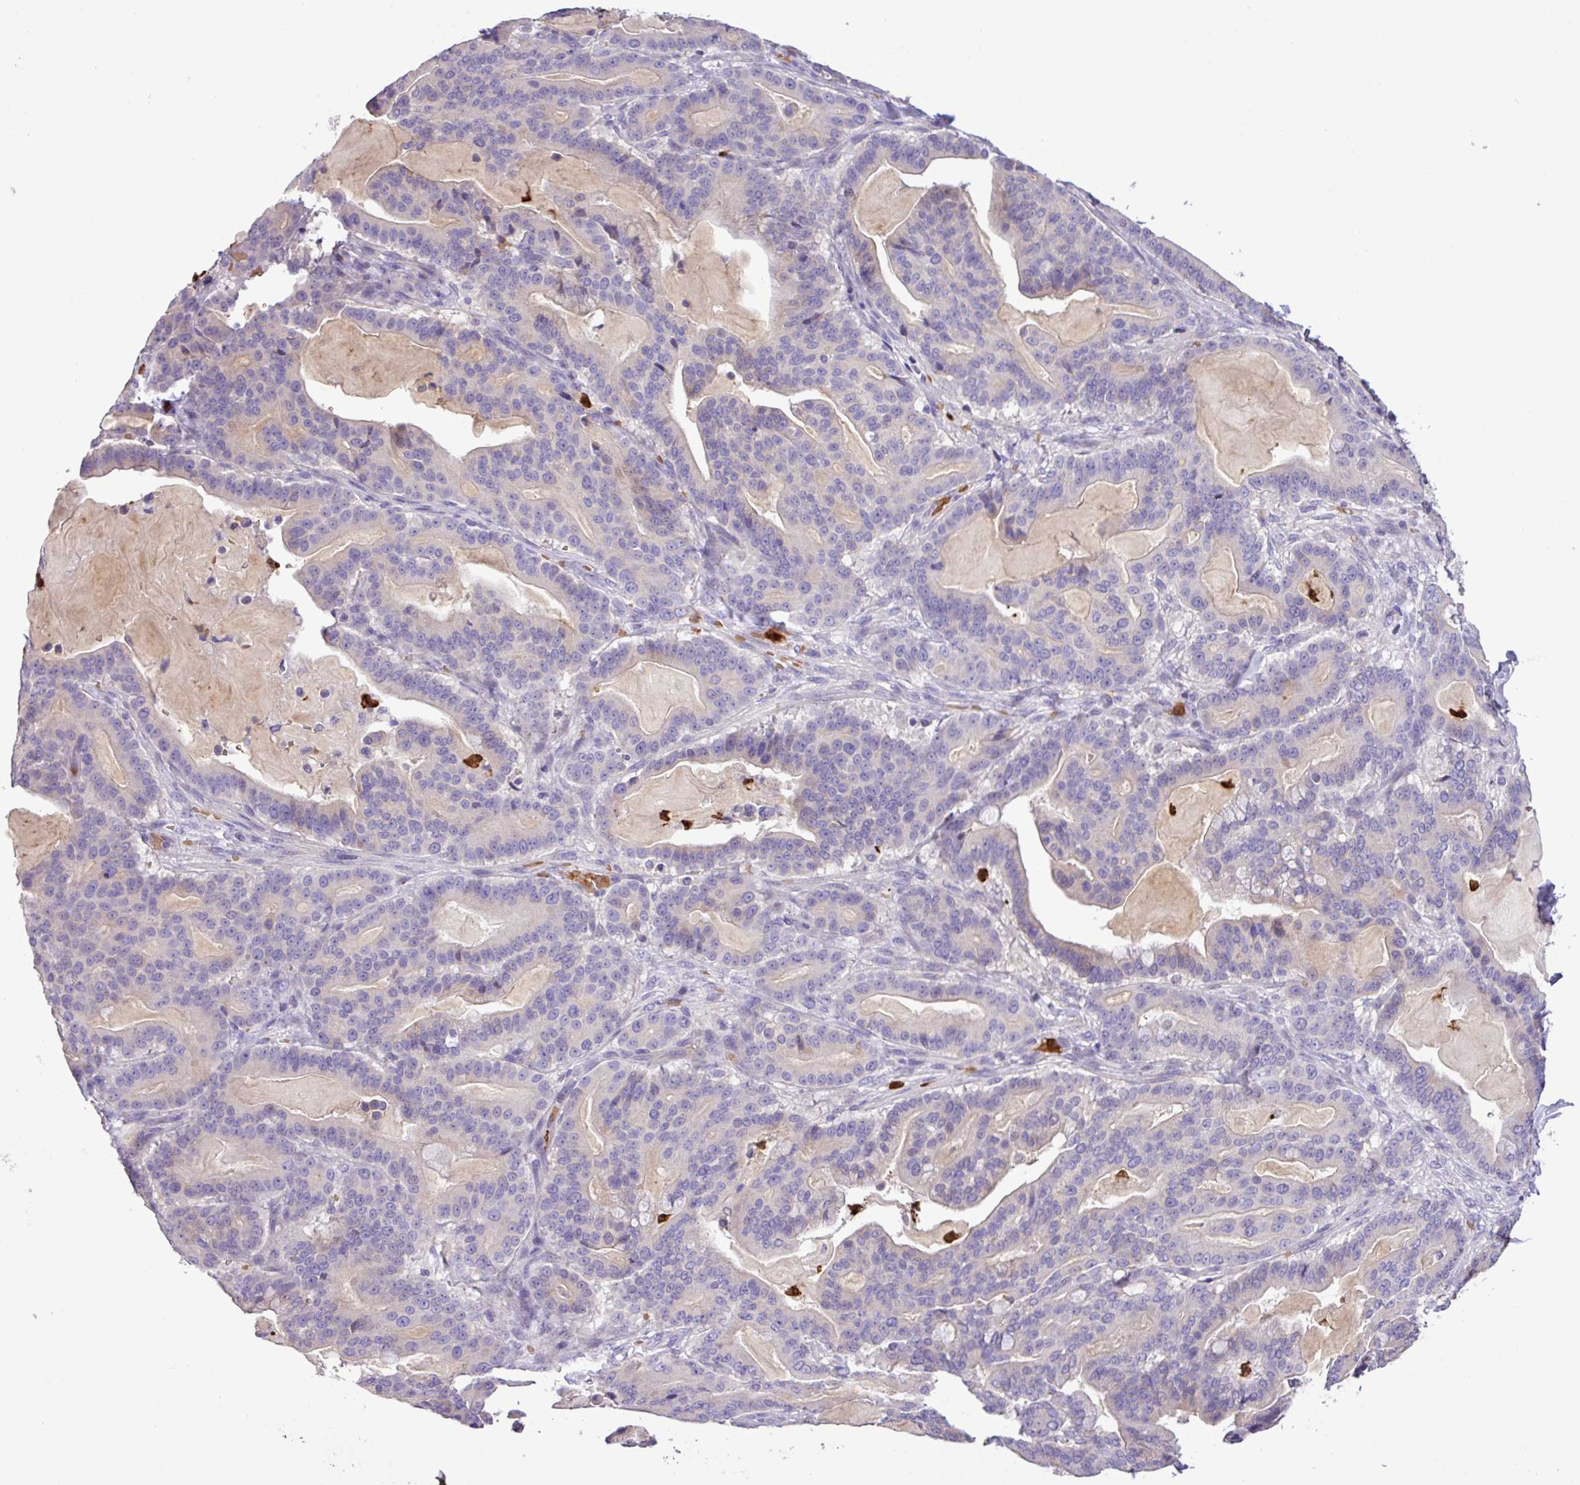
{"staining": {"intensity": "negative", "quantity": "none", "location": "none"}, "tissue": "pancreatic cancer", "cell_type": "Tumor cells", "image_type": "cancer", "snomed": [{"axis": "morphology", "description": "Adenocarcinoma, NOS"}, {"axis": "topography", "description": "Pancreas"}], "caption": "A micrograph of human adenocarcinoma (pancreatic) is negative for staining in tumor cells.", "gene": "MGAT4B", "patient": {"sex": "male", "age": 63}}